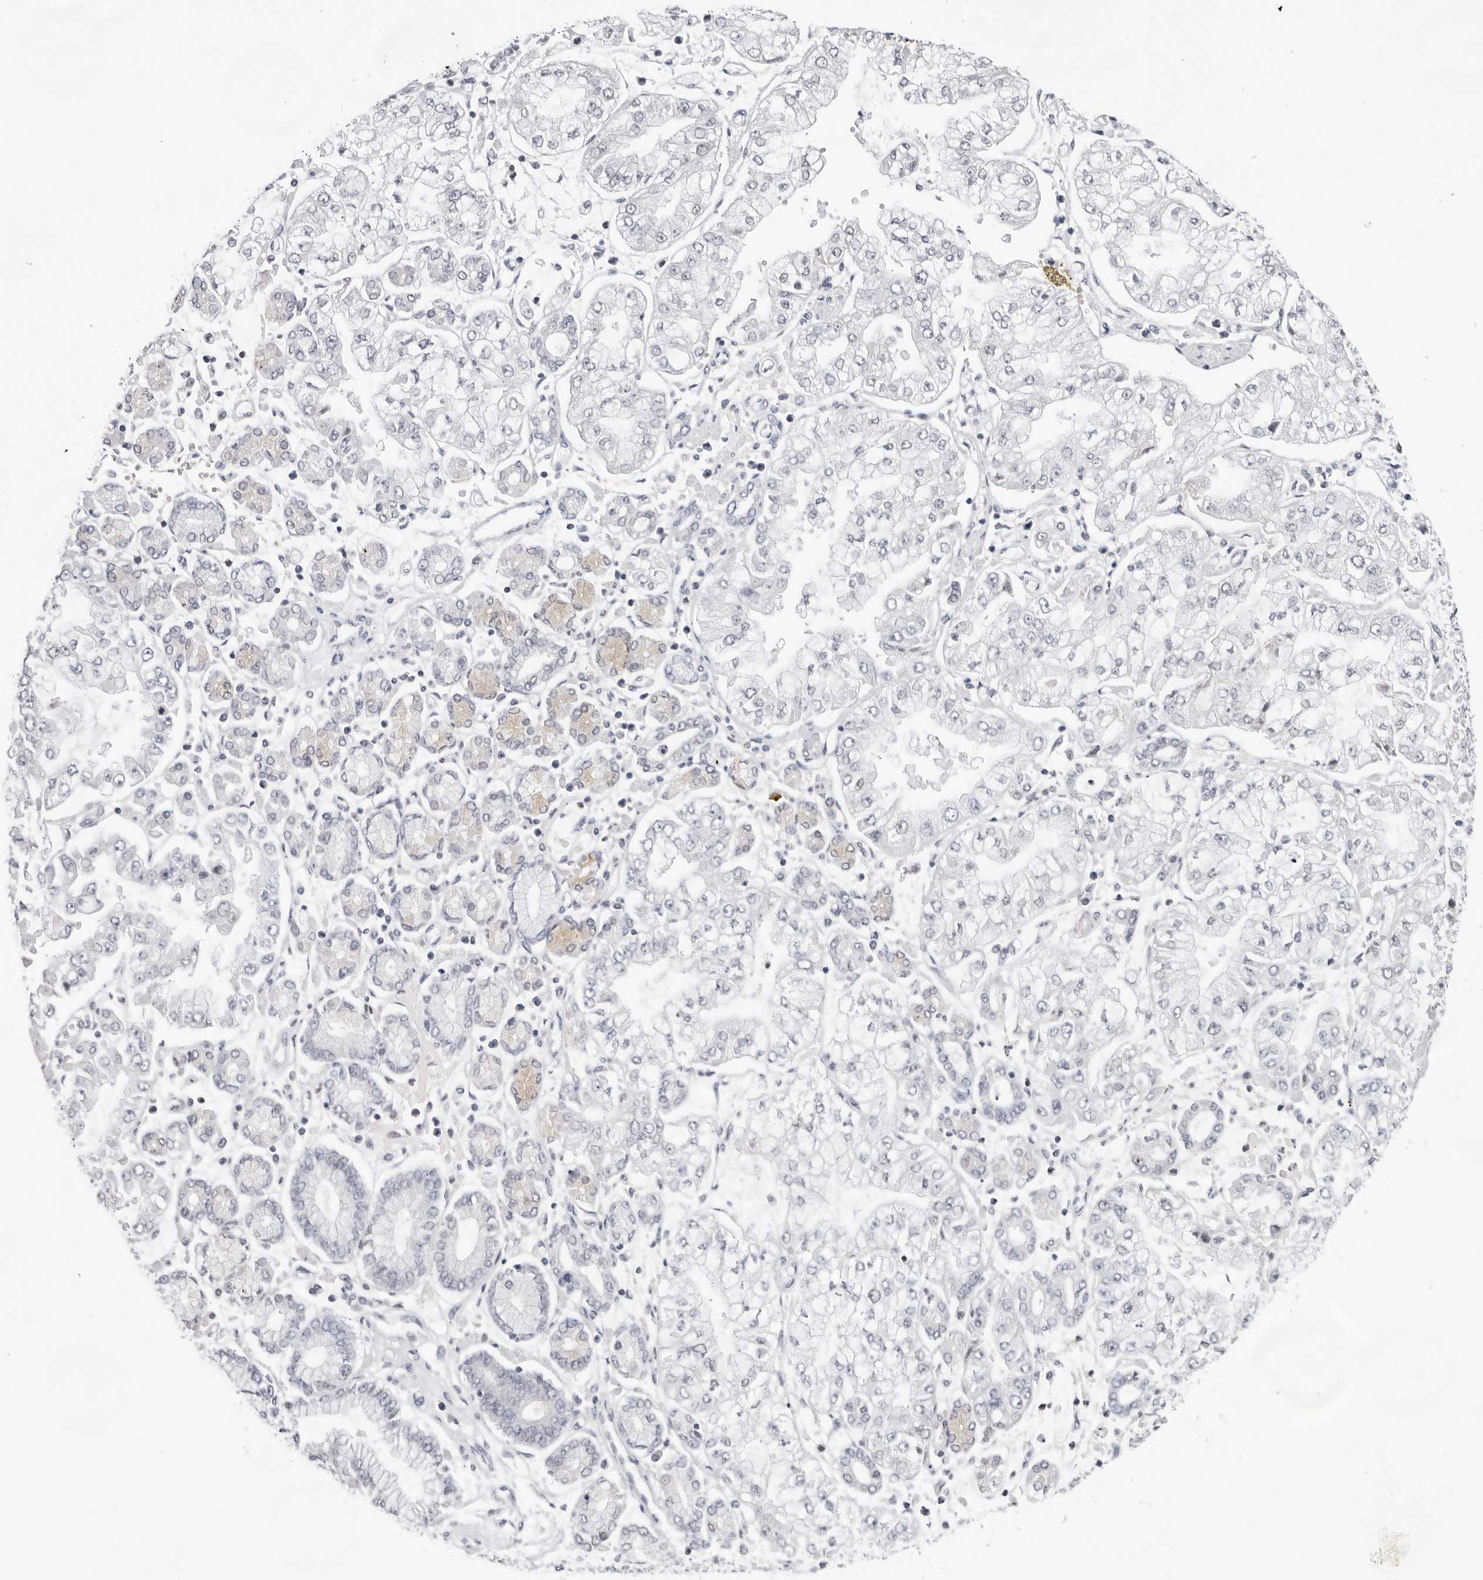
{"staining": {"intensity": "negative", "quantity": "none", "location": "none"}, "tissue": "stomach cancer", "cell_type": "Tumor cells", "image_type": "cancer", "snomed": [{"axis": "morphology", "description": "Adenocarcinoma, NOS"}, {"axis": "topography", "description": "Stomach"}], "caption": "IHC photomicrograph of neoplastic tissue: human stomach adenocarcinoma stained with DAB shows no significant protein expression in tumor cells.", "gene": "OGG1", "patient": {"sex": "male", "age": 76}}